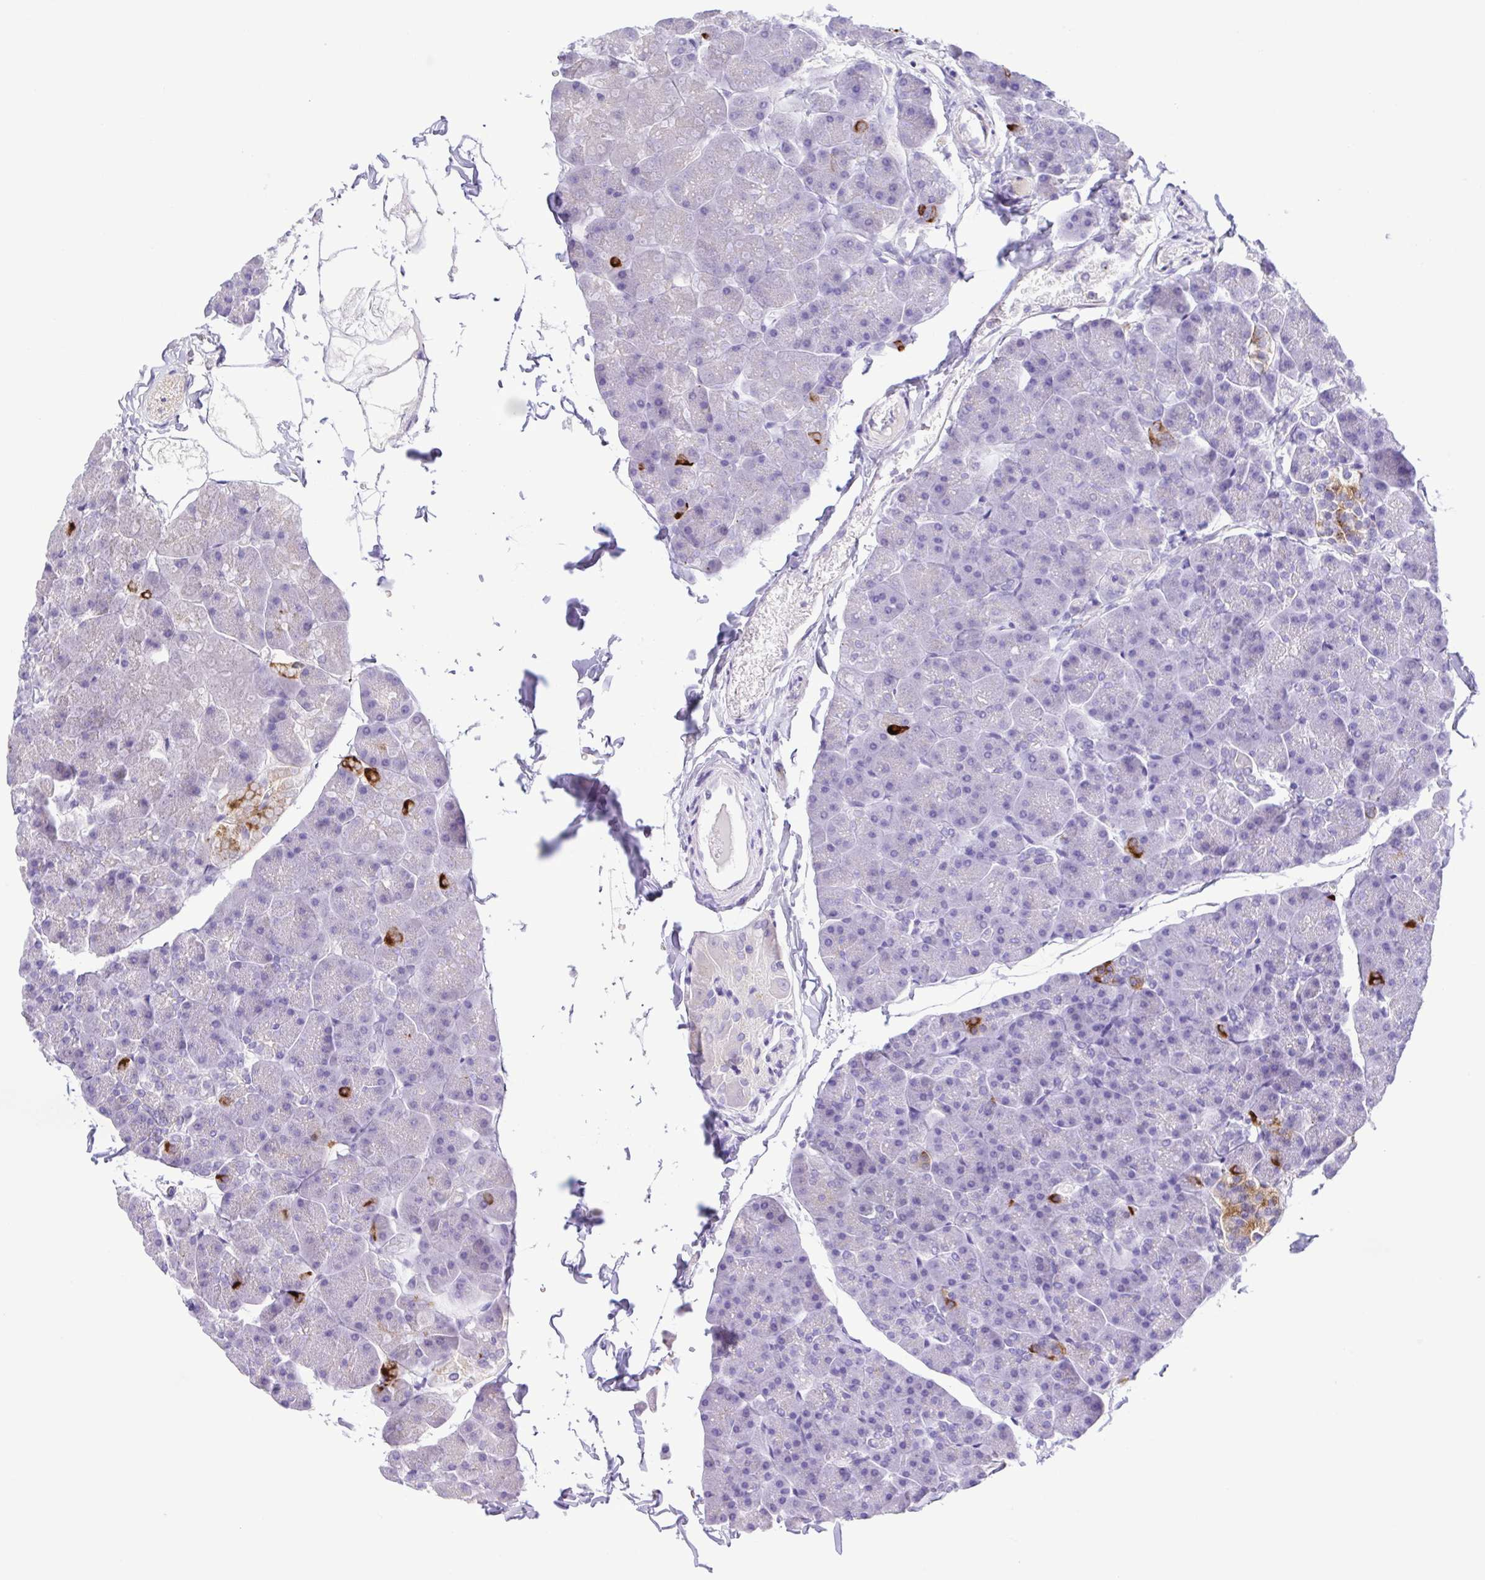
{"staining": {"intensity": "strong", "quantity": "<25%", "location": "cytoplasmic/membranous"}, "tissue": "pancreas", "cell_type": "Exocrine glandular cells", "image_type": "normal", "snomed": [{"axis": "morphology", "description": "Normal tissue, NOS"}, {"axis": "topography", "description": "Pancreas"}], "caption": "This is a photomicrograph of IHC staining of unremarkable pancreas, which shows strong staining in the cytoplasmic/membranous of exocrine glandular cells.", "gene": "OVGP1", "patient": {"sex": "male", "age": 35}}